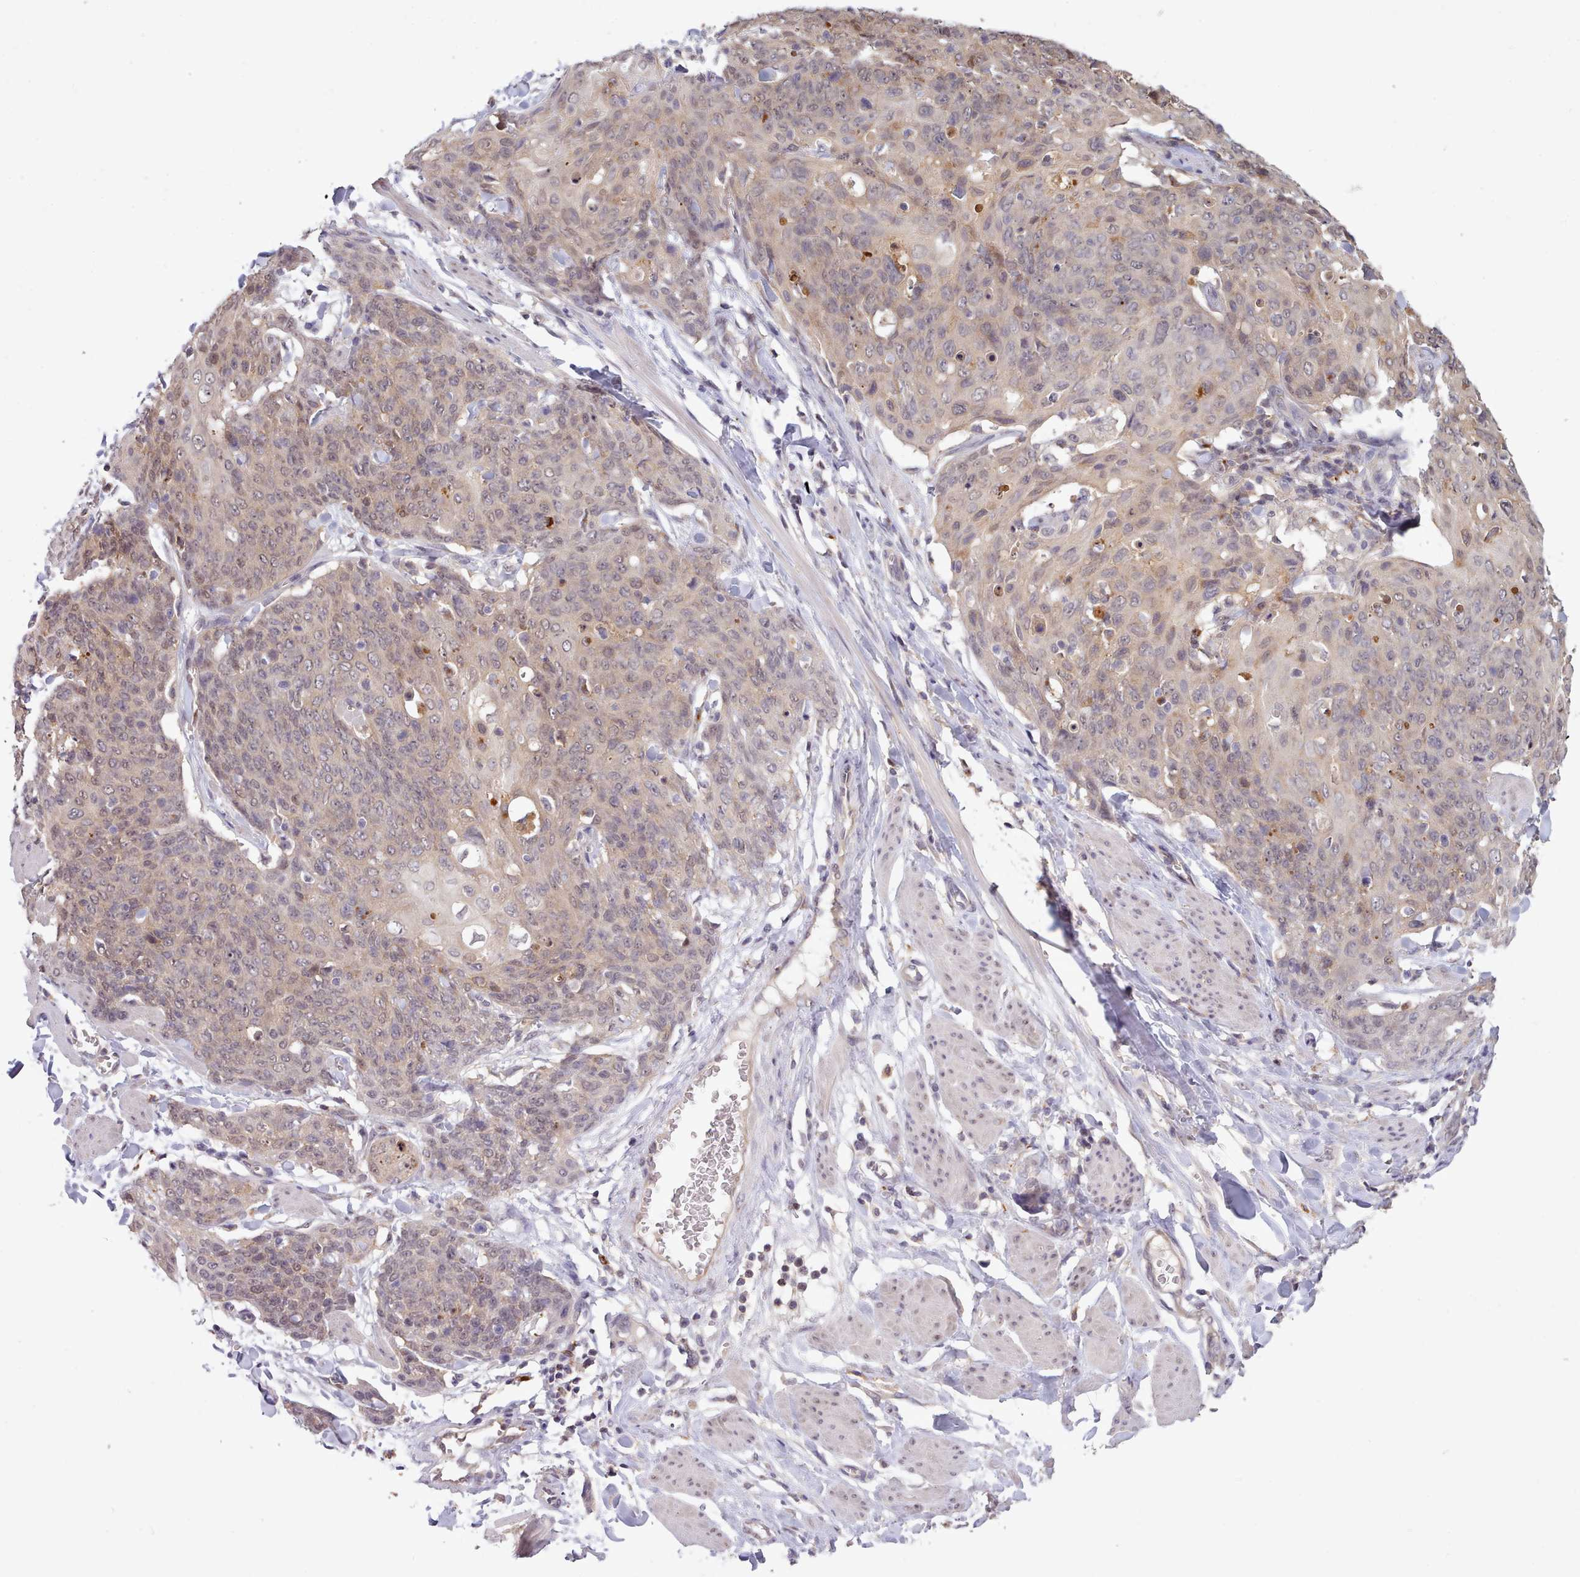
{"staining": {"intensity": "weak", "quantity": ">75%", "location": "cytoplasmic/membranous,nuclear"}, "tissue": "skin cancer", "cell_type": "Tumor cells", "image_type": "cancer", "snomed": [{"axis": "morphology", "description": "Squamous cell carcinoma, NOS"}, {"axis": "topography", "description": "Skin"}, {"axis": "topography", "description": "Vulva"}], "caption": "A high-resolution micrograph shows IHC staining of skin cancer (squamous cell carcinoma), which exhibits weak cytoplasmic/membranous and nuclear expression in about >75% of tumor cells.", "gene": "ARL17A", "patient": {"sex": "female", "age": 85}}